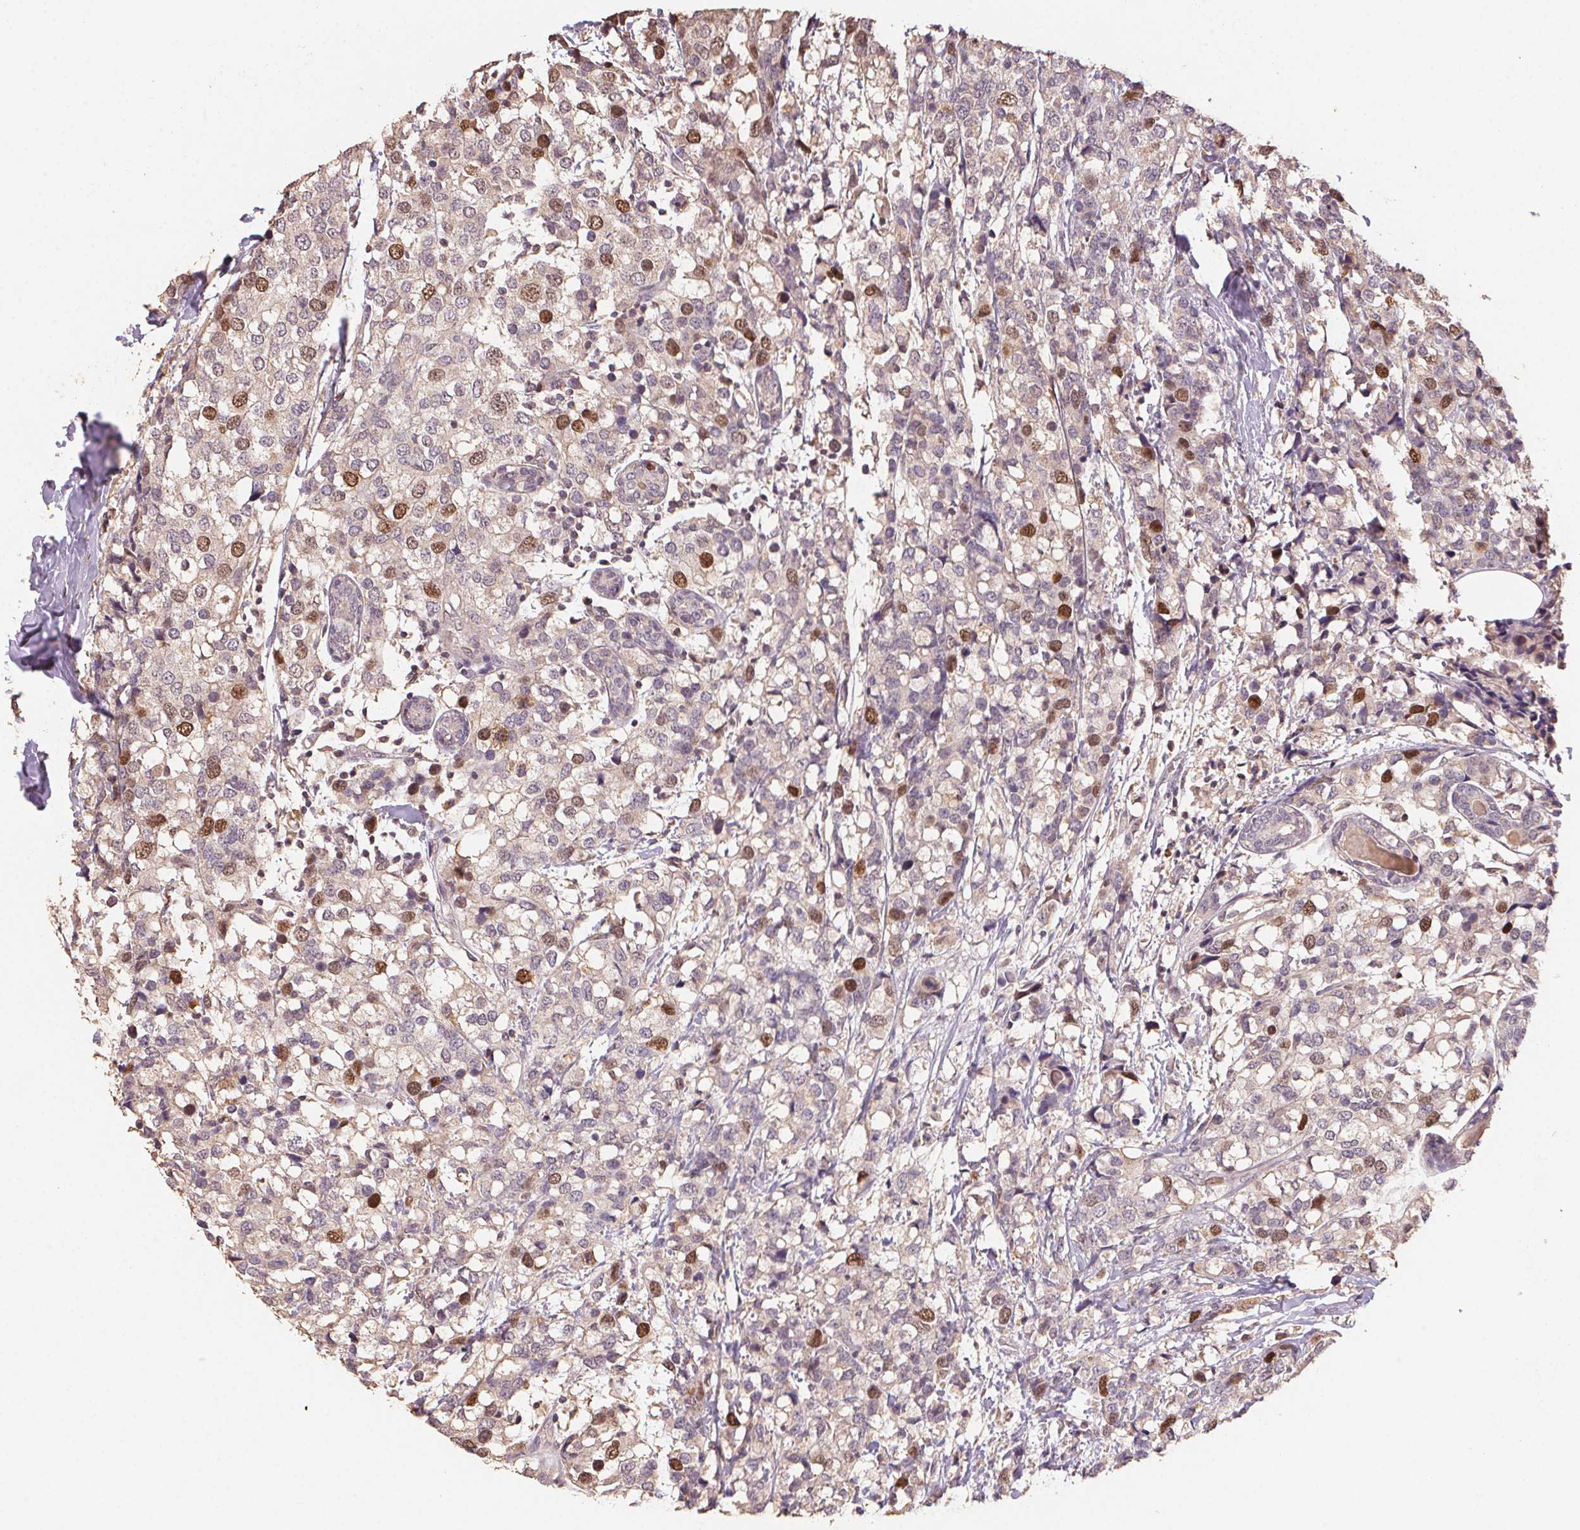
{"staining": {"intensity": "strong", "quantity": "<25%", "location": "nuclear"}, "tissue": "breast cancer", "cell_type": "Tumor cells", "image_type": "cancer", "snomed": [{"axis": "morphology", "description": "Lobular carcinoma"}, {"axis": "topography", "description": "Breast"}], "caption": "Protein analysis of lobular carcinoma (breast) tissue exhibits strong nuclear positivity in about <25% of tumor cells. (DAB (3,3'-diaminobenzidine) = brown stain, brightfield microscopy at high magnification).", "gene": "CENPF", "patient": {"sex": "female", "age": 59}}